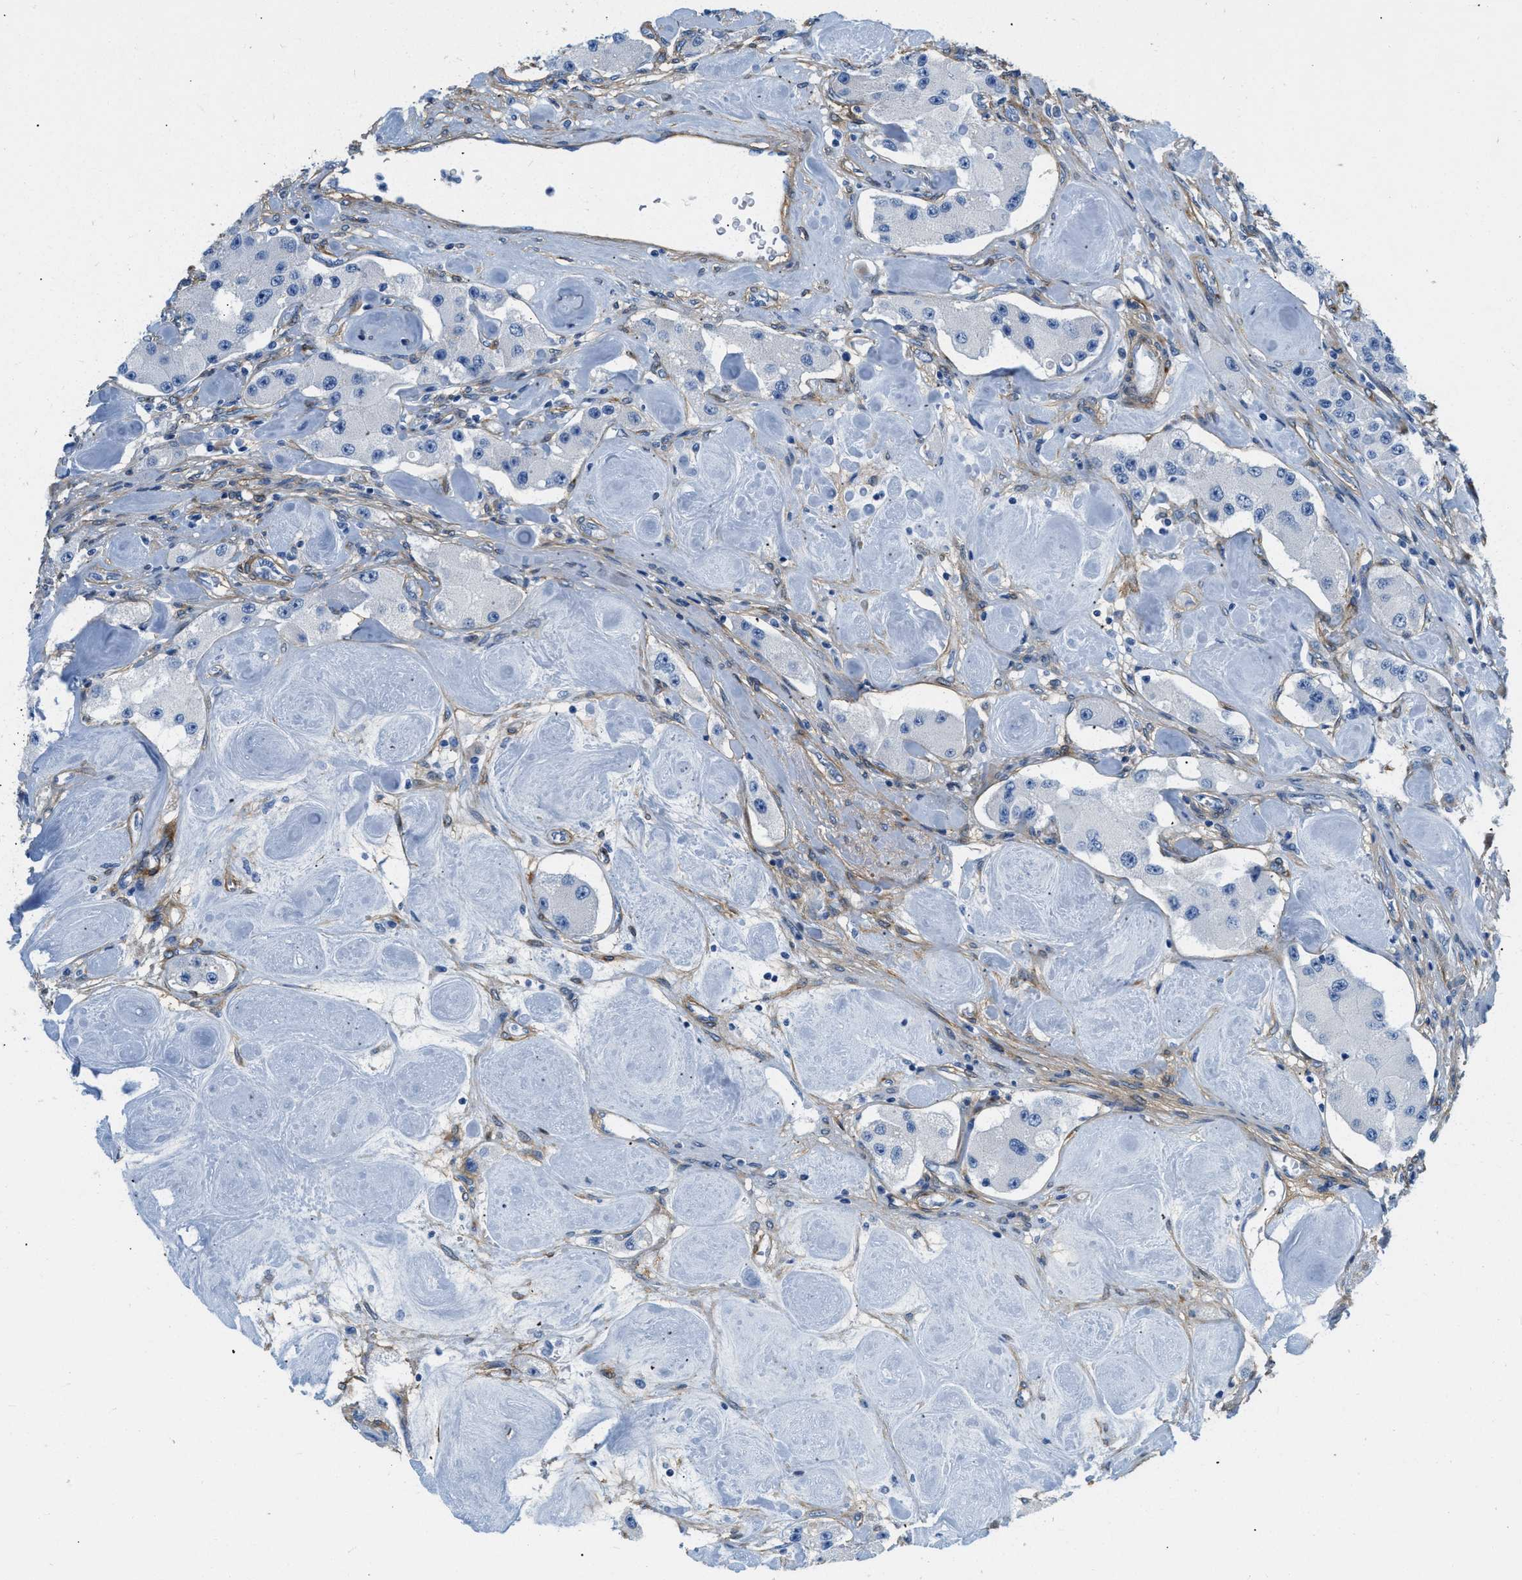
{"staining": {"intensity": "negative", "quantity": "none", "location": "none"}, "tissue": "carcinoid", "cell_type": "Tumor cells", "image_type": "cancer", "snomed": [{"axis": "morphology", "description": "Carcinoid, malignant, NOS"}, {"axis": "topography", "description": "Pancreas"}], "caption": "High power microscopy image of an immunohistochemistry (IHC) image of malignant carcinoid, revealing no significant staining in tumor cells.", "gene": "PDGFRB", "patient": {"sex": "male", "age": 41}}